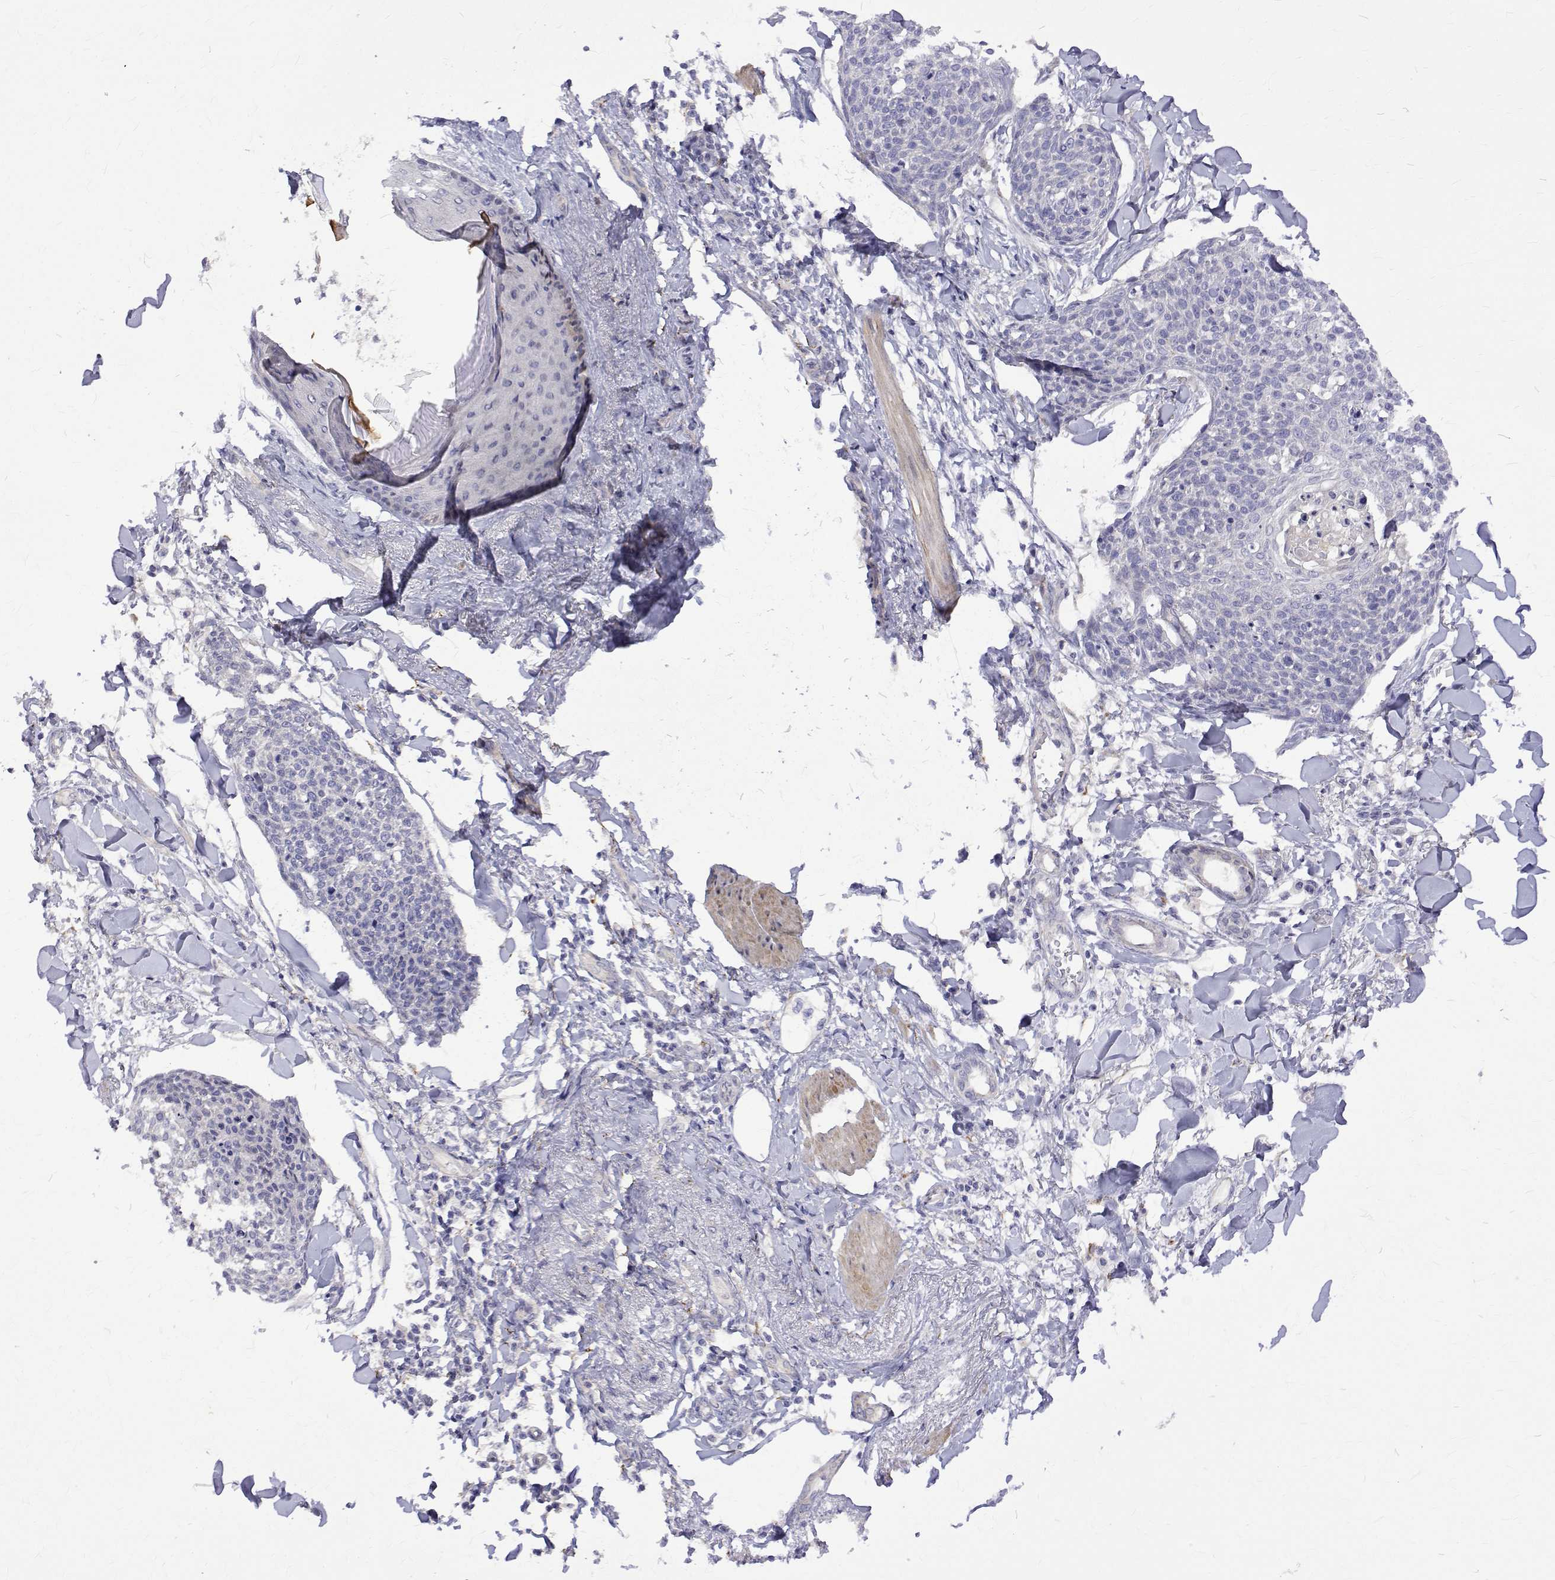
{"staining": {"intensity": "negative", "quantity": "none", "location": "none"}, "tissue": "skin cancer", "cell_type": "Tumor cells", "image_type": "cancer", "snomed": [{"axis": "morphology", "description": "Squamous cell carcinoma, NOS"}, {"axis": "topography", "description": "Skin"}, {"axis": "topography", "description": "Vulva"}], "caption": "IHC of human squamous cell carcinoma (skin) demonstrates no positivity in tumor cells.", "gene": "PADI1", "patient": {"sex": "female", "age": 75}}